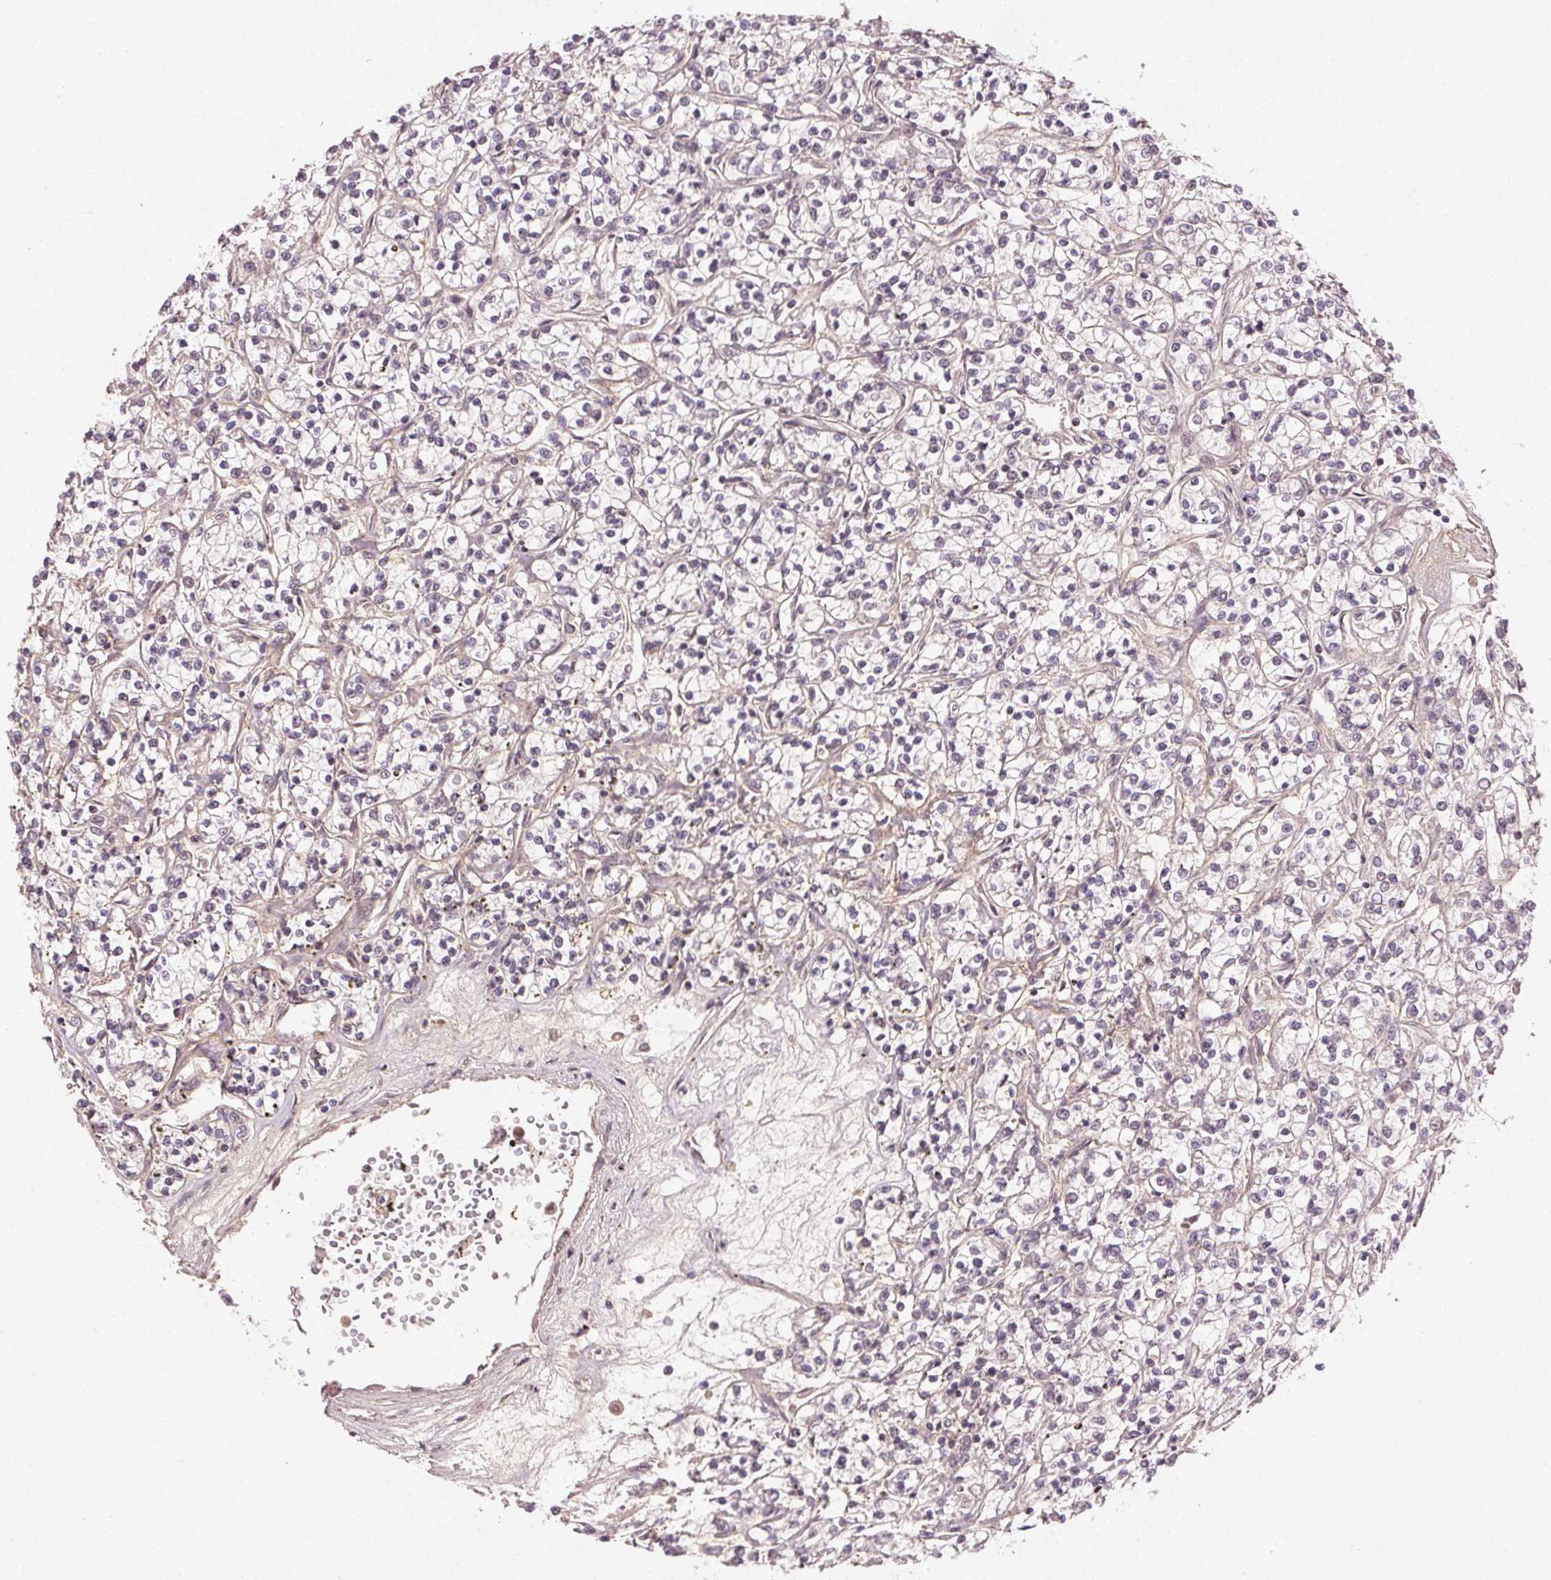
{"staining": {"intensity": "negative", "quantity": "none", "location": "none"}, "tissue": "renal cancer", "cell_type": "Tumor cells", "image_type": "cancer", "snomed": [{"axis": "morphology", "description": "Adenocarcinoma, NOS"}, {"axis": "topography", "description": "Kidney"}], "caption": "An immunohistochemistry (IHC) histopathology image of renal cancer (adenocarcinoma) is shown. There is no staining in tumor cells of renal cancer (adenocarcinoma).", "gene": "TUB", "patient": {"sex": "female", "age": 59}}